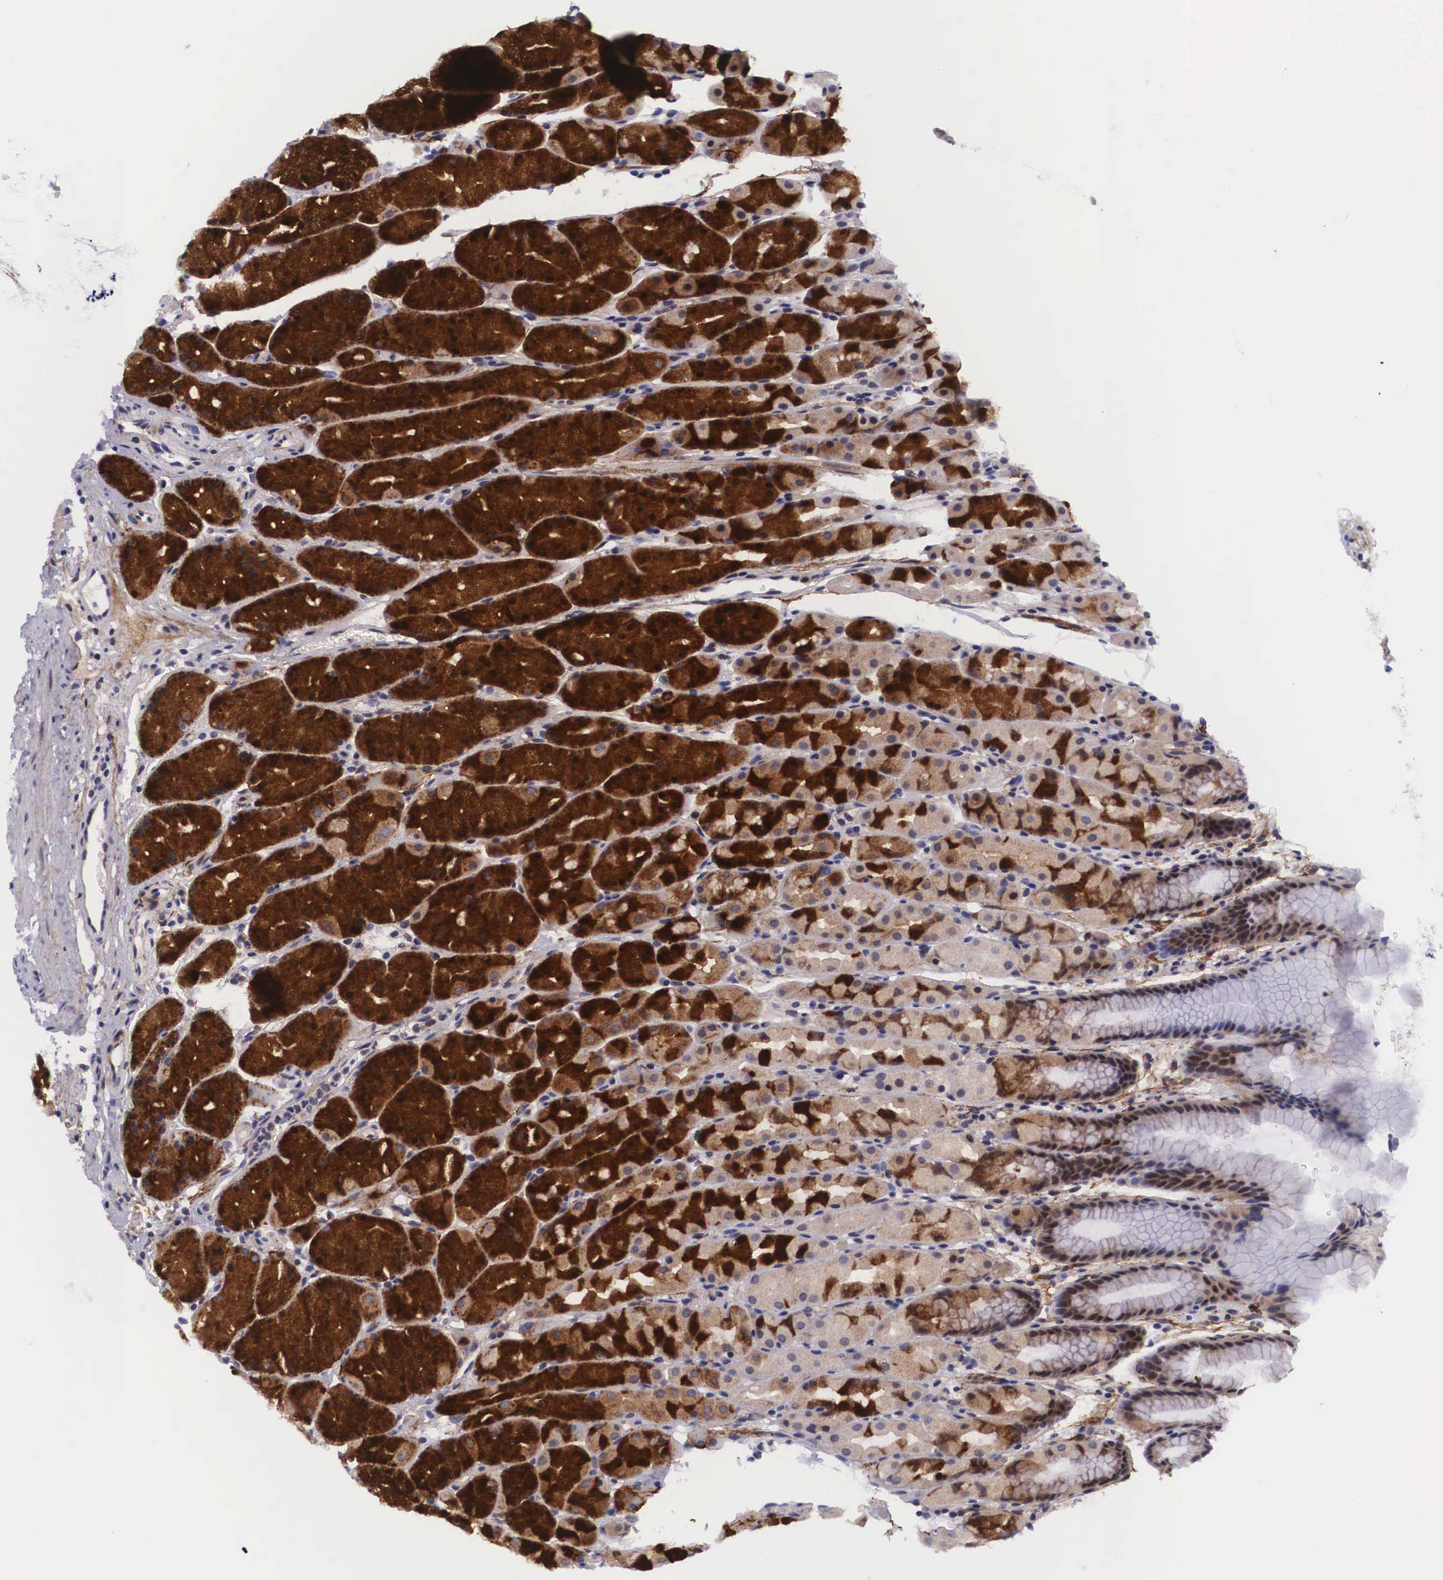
{"staining": {"intensity": "strong", "quantity": ">75%", "location": "cytoplasmic/membranous"}, "tissue": "stomach", "cell_type": "Glandular cells", "image_type": "normal", "snomed": [{"axis": "morphology", "description": "Normal tissue, NOS"}, {"axis": "topography", "description": "Esophagus"}, {"axis": "topography", "description": "Stomach, upper"}], "caption": "A photomicrograph of human stomach stained for a protein exhibits strong cytoplasmic/membranous brown staining in glandular cells. (Brightfield microscopy of DAB IHC at high magnification).", "gene": "EMID1", "patient": {"sex": "male", "age": 47}}